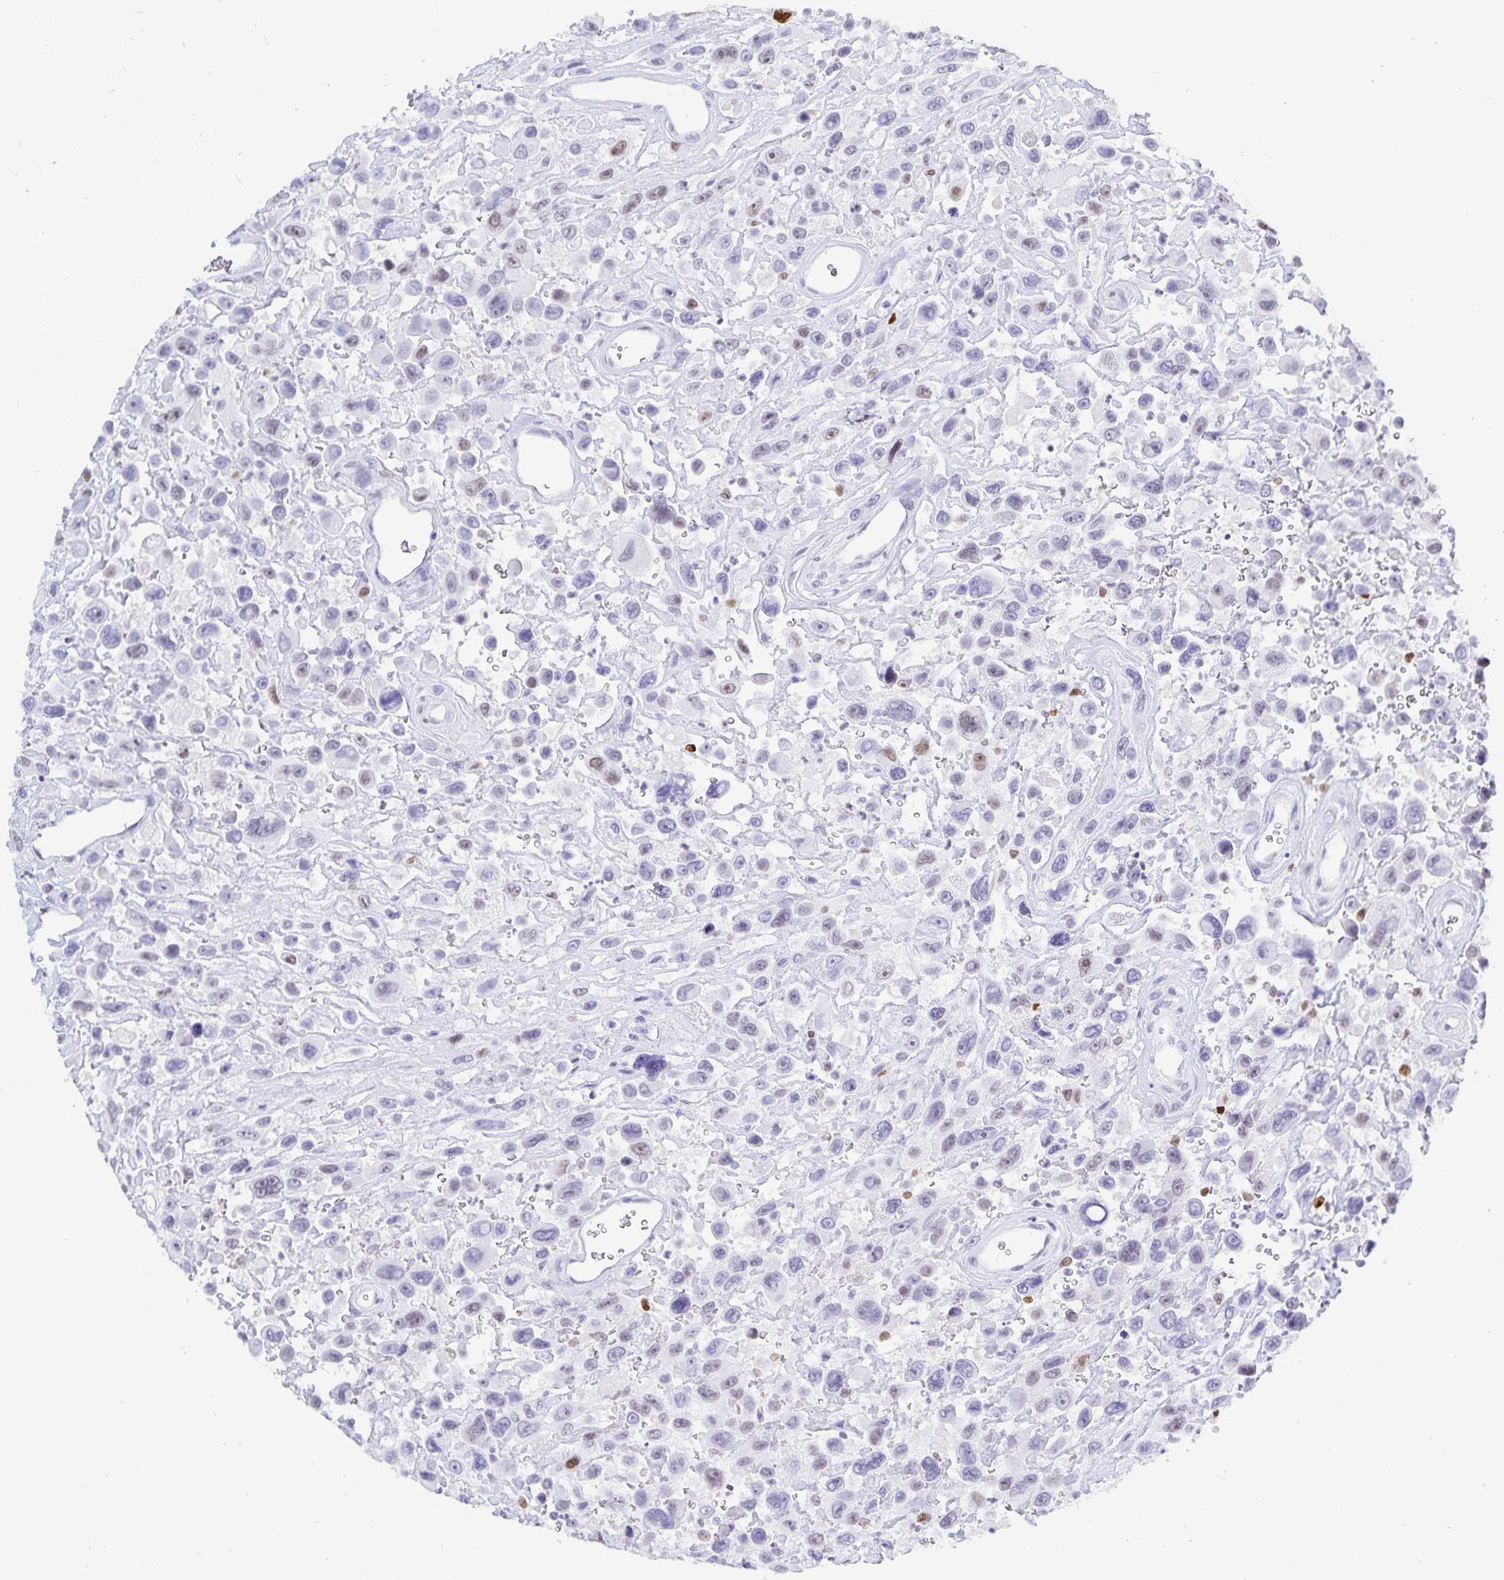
{"staining": {"intensity": "negative", "quantity": "none", "location": "none"}, "tissue": "urothelial cancer", "cell_type": "Tumor cells", "image_type": "cancer", "snomed": [{"axis": "morphology", "description": "Urothelial carcinoma, High grade"}, {"axis": "topography", "description": "Urinary bladder"}], "caption": "Protein analysis of high-grade urothelial carcinoma exhibits no significant positivity in tumor cells. Nuclei are stained in blue.", "gene": "HMGB3", "patient": {"sex": "male", "age": 53}}